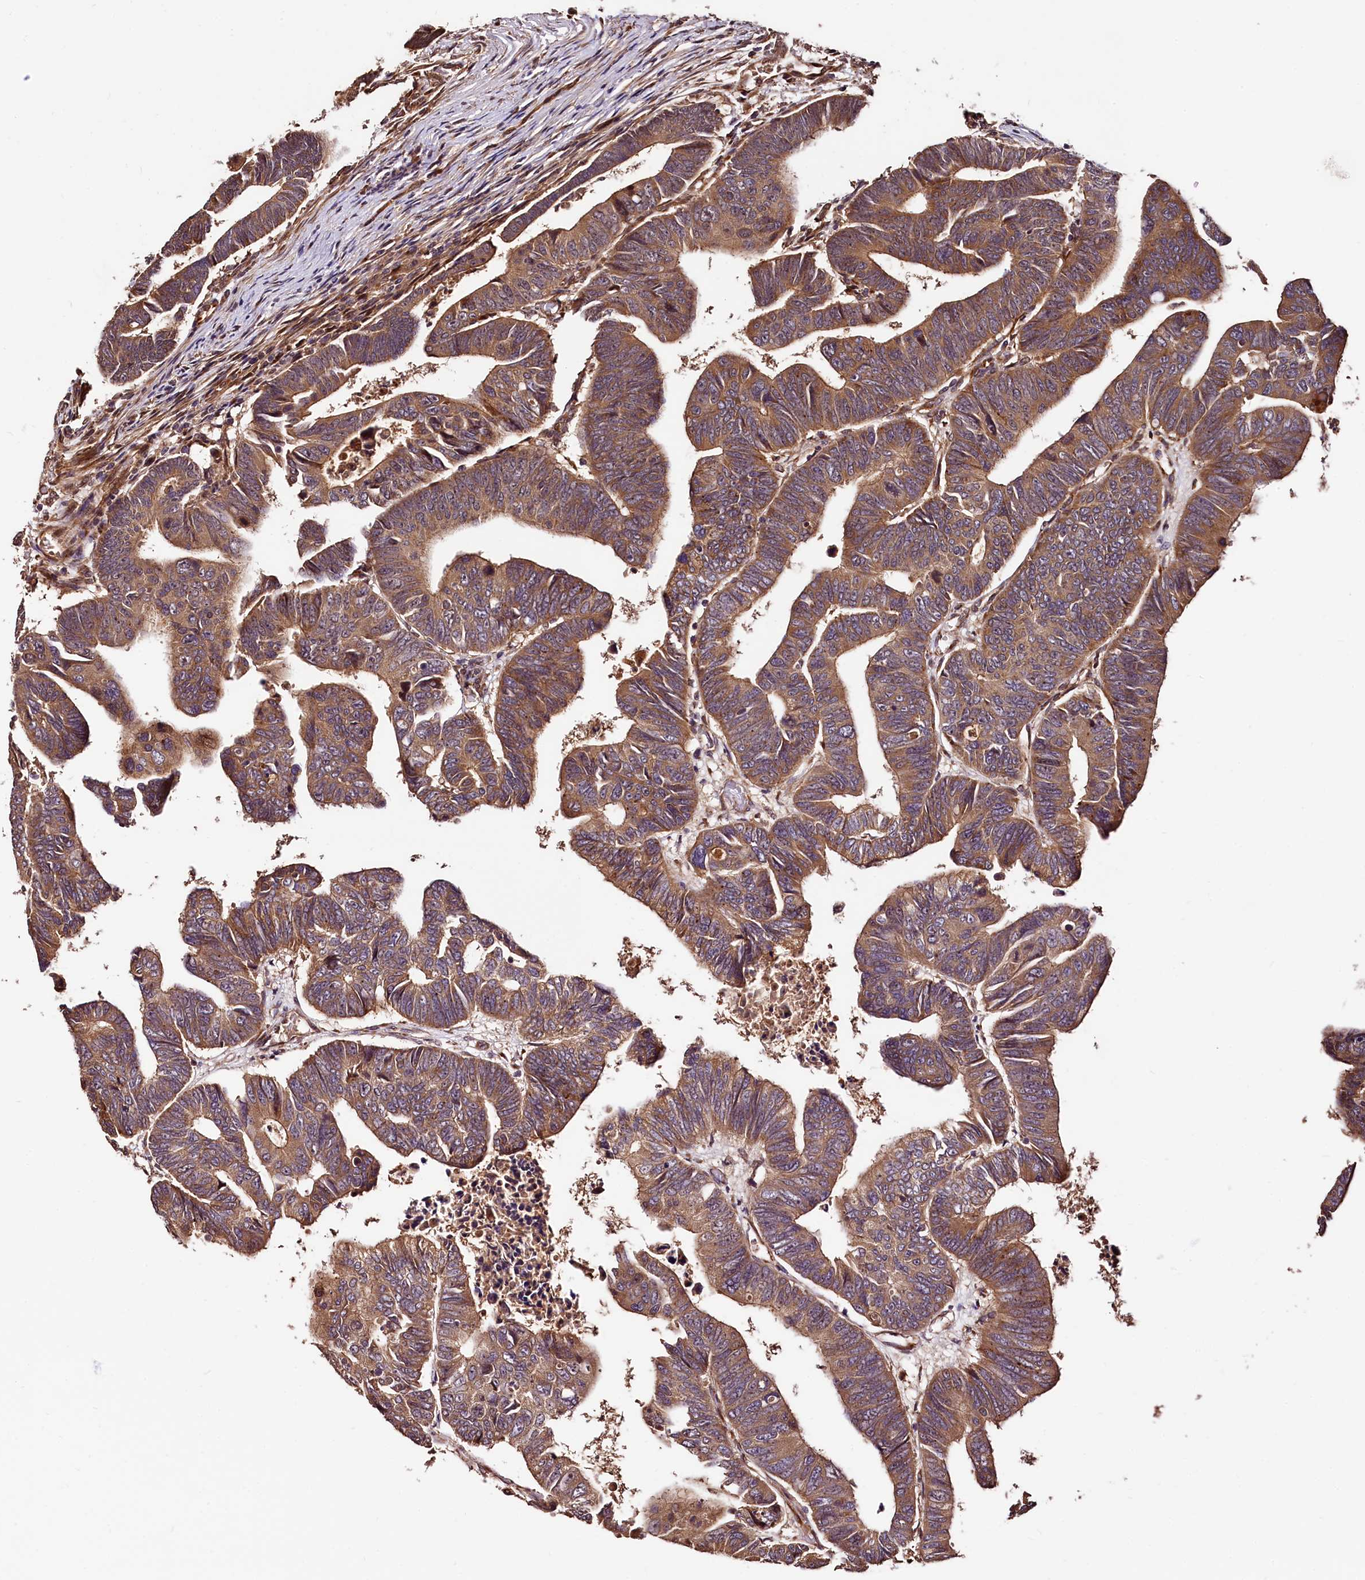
{"staining": {"intensity": "moderate", "quantity": ">75%", "location": "cytoplasmic/membranous"}, "tissue": "colorectal cancer", "cell_type": "Tumor cells", "image_type": "cancer", "snomed": [{"axis": "morphology", "description": "Adenocarcinoma, NOS"}, {"axis": "topography", "description": "Rectum"}], "caption": "Human adenocarcinoma (colorectal) stained with a brown dye demonstrates moderate cytoplasmic/membranous positive expression in approximately >75% of tumor cells.", "gene": "TBCEL", "patient": {"sex": "female", "age": 65}}